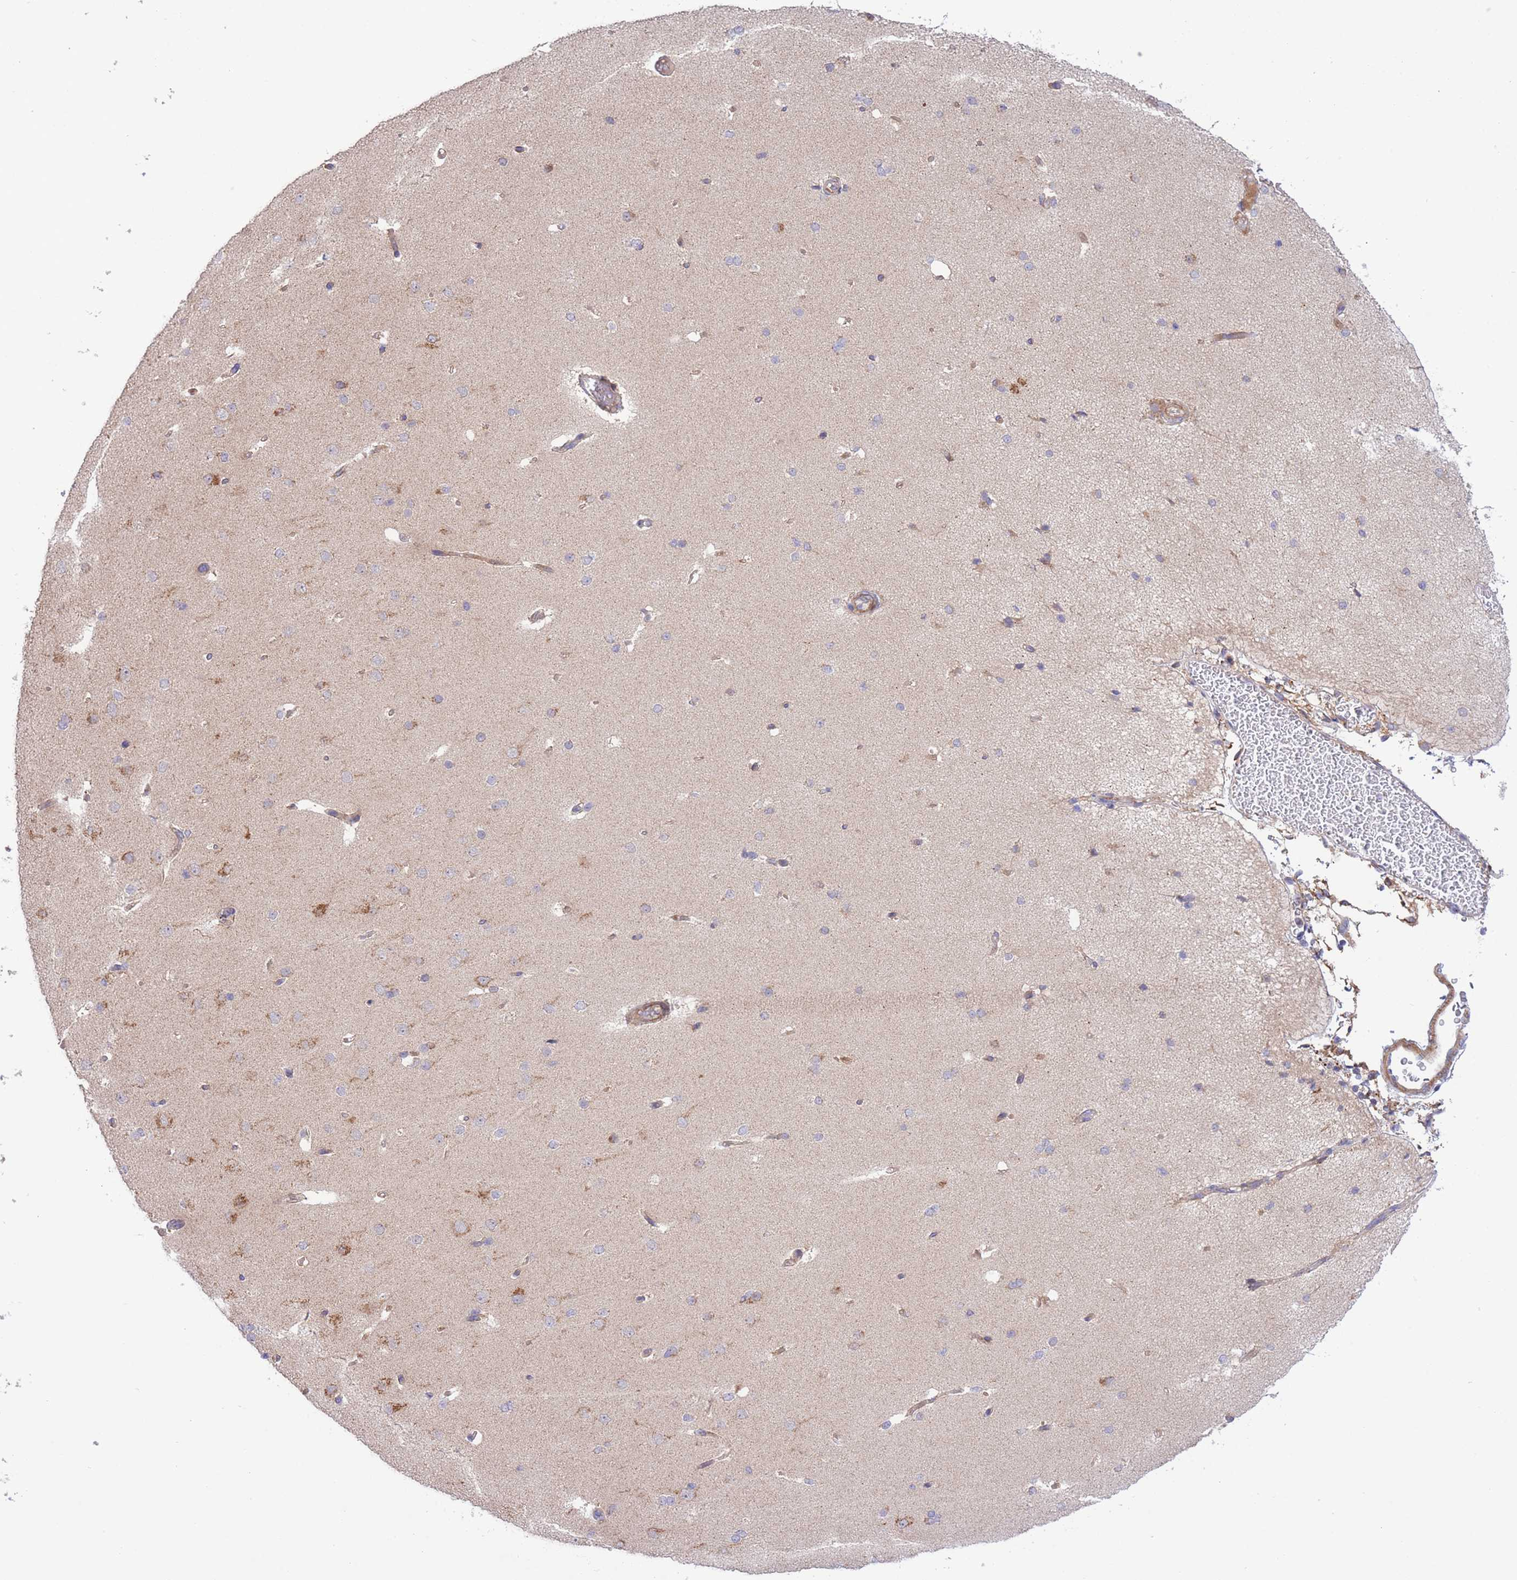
{"staining": {"intensity": "negative", "quantity": "none", "location": "none"}, "tissue": "cerebral cortex", "cell_type": "Endothelial cells", "image_type": "normal", "snomed": [{"axis": "morphology", "description": "Normal tissue, NOS"}, {"axis": "morphology", "description": "Inflammation, NOS"}, {"axis": "topography", "description": "Cerebral cortex"}], "caption": "Image shows no protein expression in endothelial cells of normal cerebral cortex.", "gene": "ATP13A2", "patient": {"sex": "male", "age": 6}}